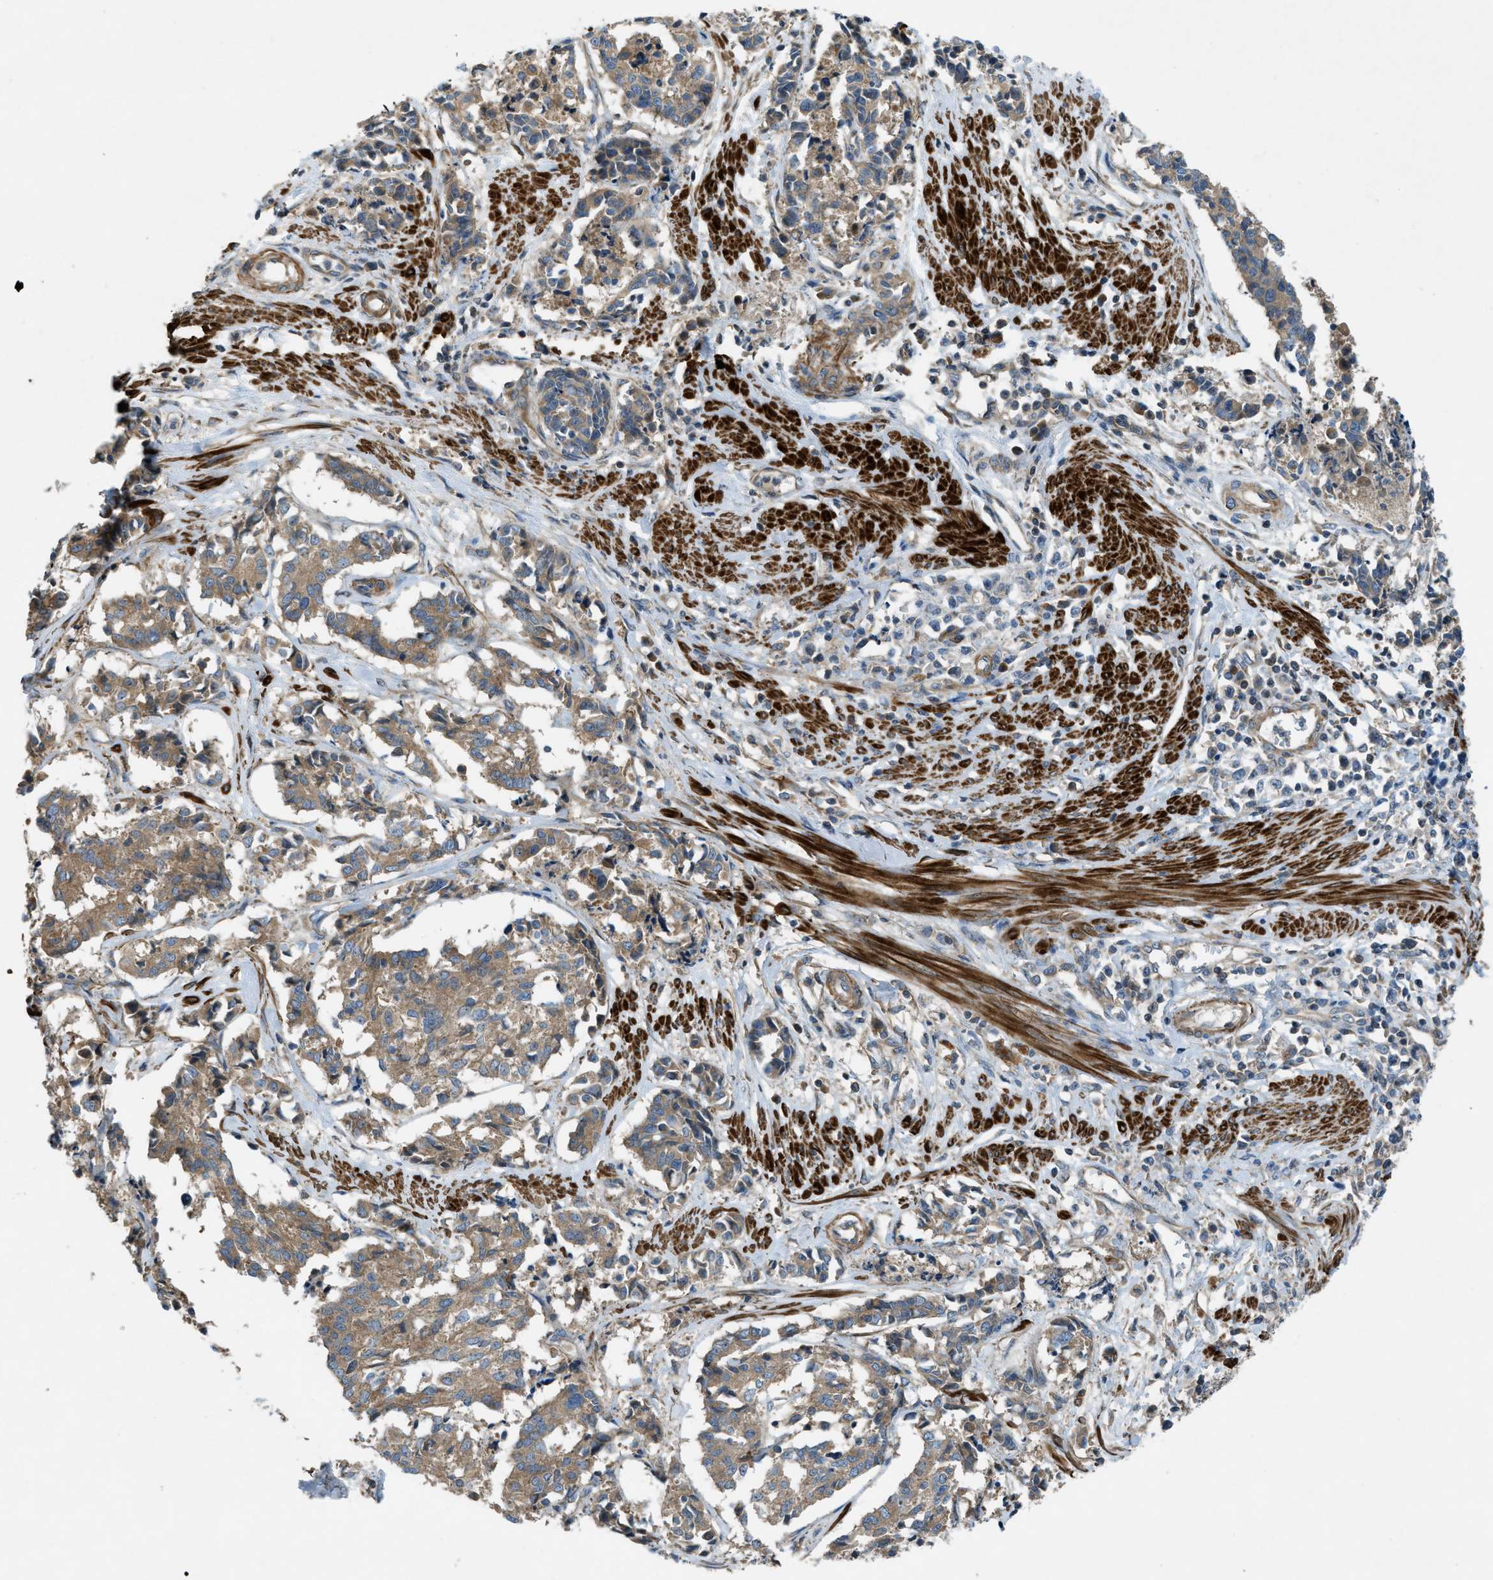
{"staining": {"intensity": "moderate", "quantity": ">75%", "location": "cytoplasmic/membranous"}, "tissue": "cervical cancer", "cell_type": "Tumor cells", "image_type": "cancer", "snomed": [{"axis": "morphology", "description": "Squamous cell carcinoma, NOS"}, {"axis": "topography", "description": "Cervix"}], "caption": "Human cervical squamous cell carcinoma stained with a protein marker exhibits moderate staining in tumor cells.", "gene": "VEZT", "patient": {"sex": "female", "age": 35}}